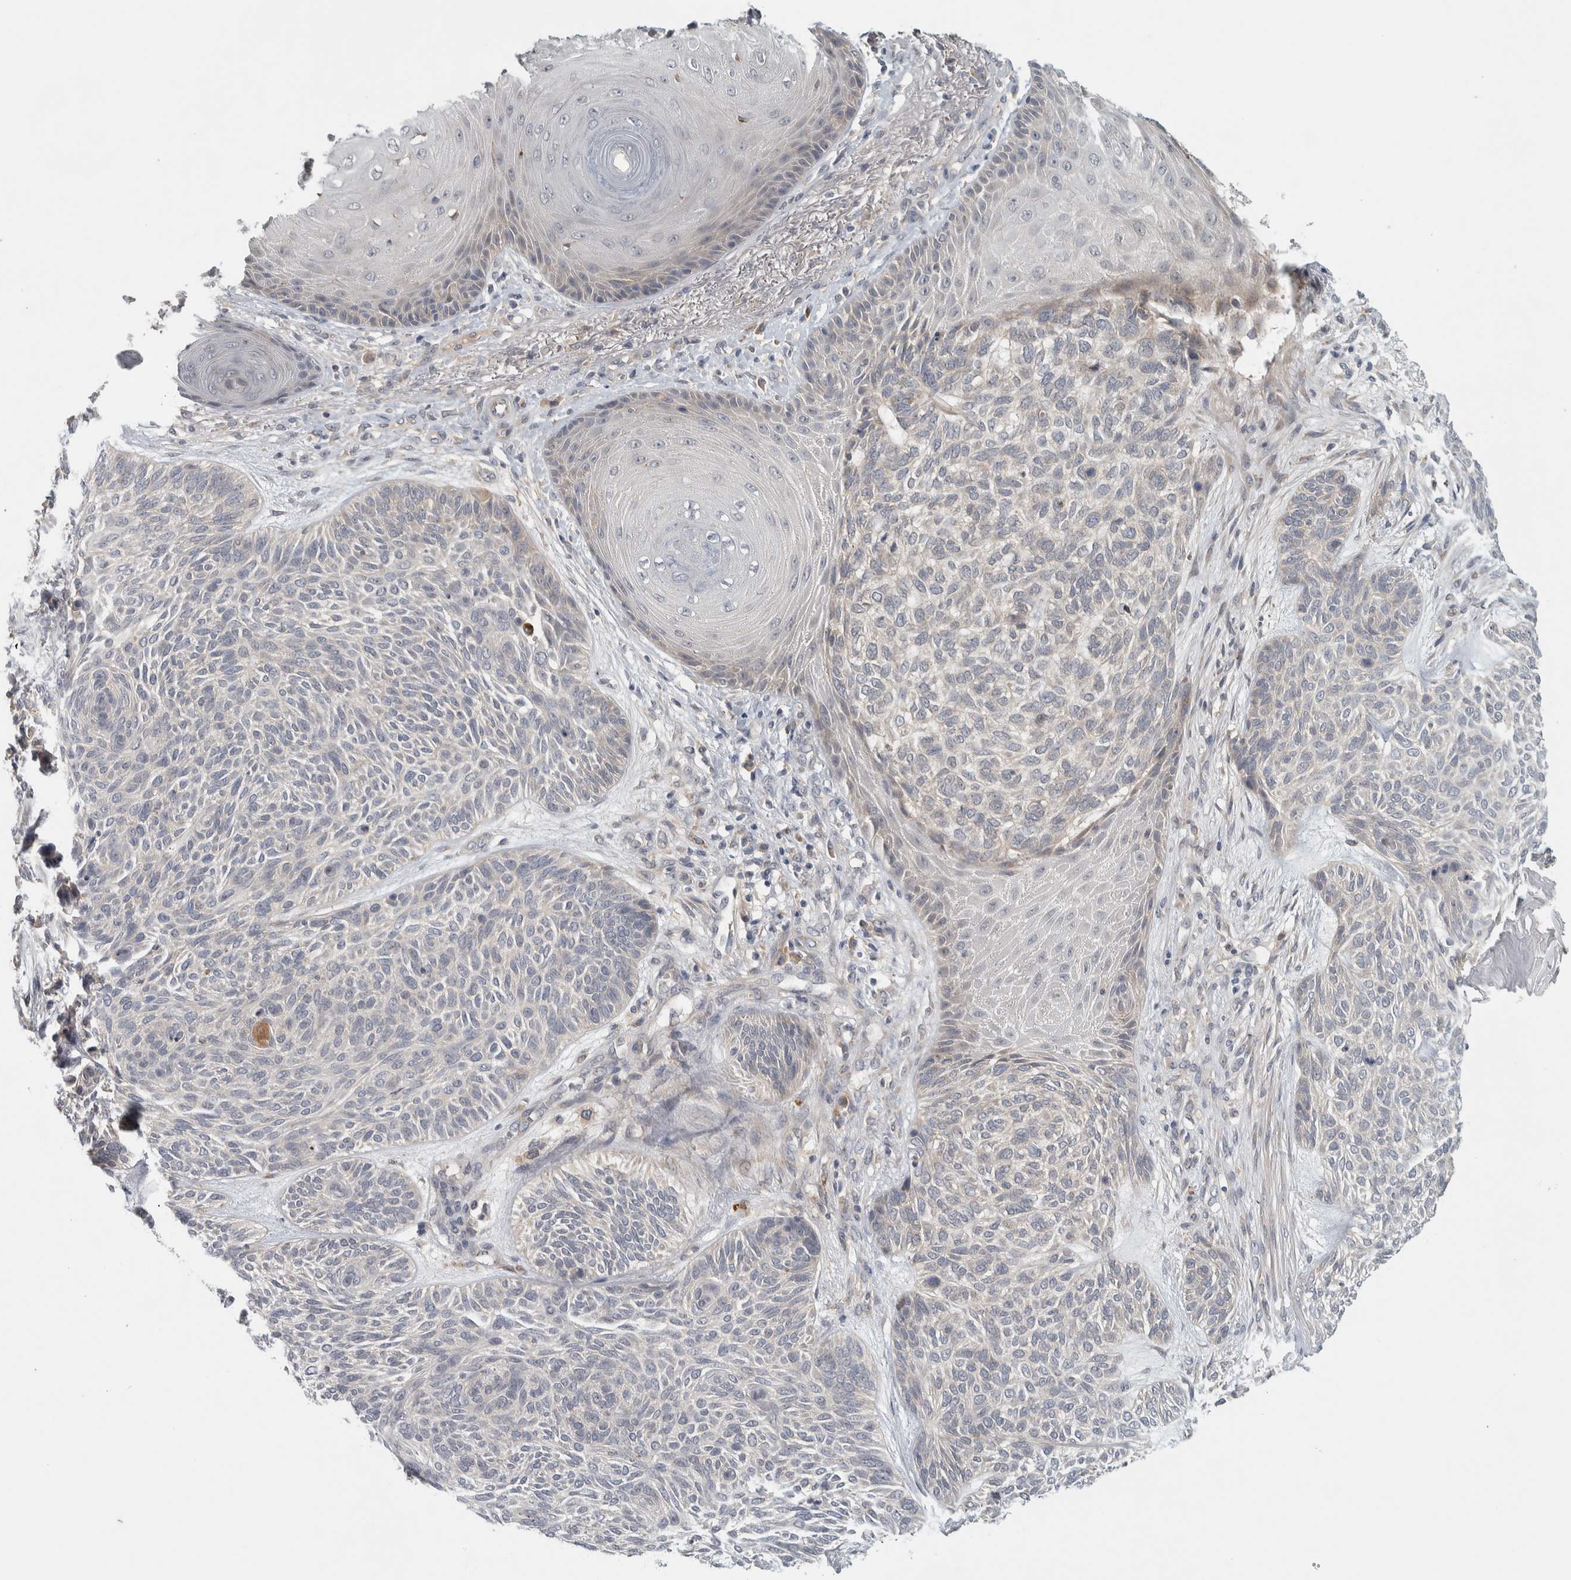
{"staining": {"intensity": "negative", "quantity": "none", "location": "none"}, "tissue": "skin cancer", "cell_type": "Tumor cells", "image_type": "cancer", "snomed": [{"axis": "morphology", "description": "Basal cell carcinoma"}, {"axis": "topography", "description": "Skin"}], "caption": "Immunohistochemistry (IHC) image of neoplastic tissue: basal cell carcinoma (skin) stained with DAB demonstrates no significant protein staining in tumor cells. (DAB immunohistochemistry, high magnification).", "gene": "ADPRM", "patient": {"sex": "male", "age": 55}}